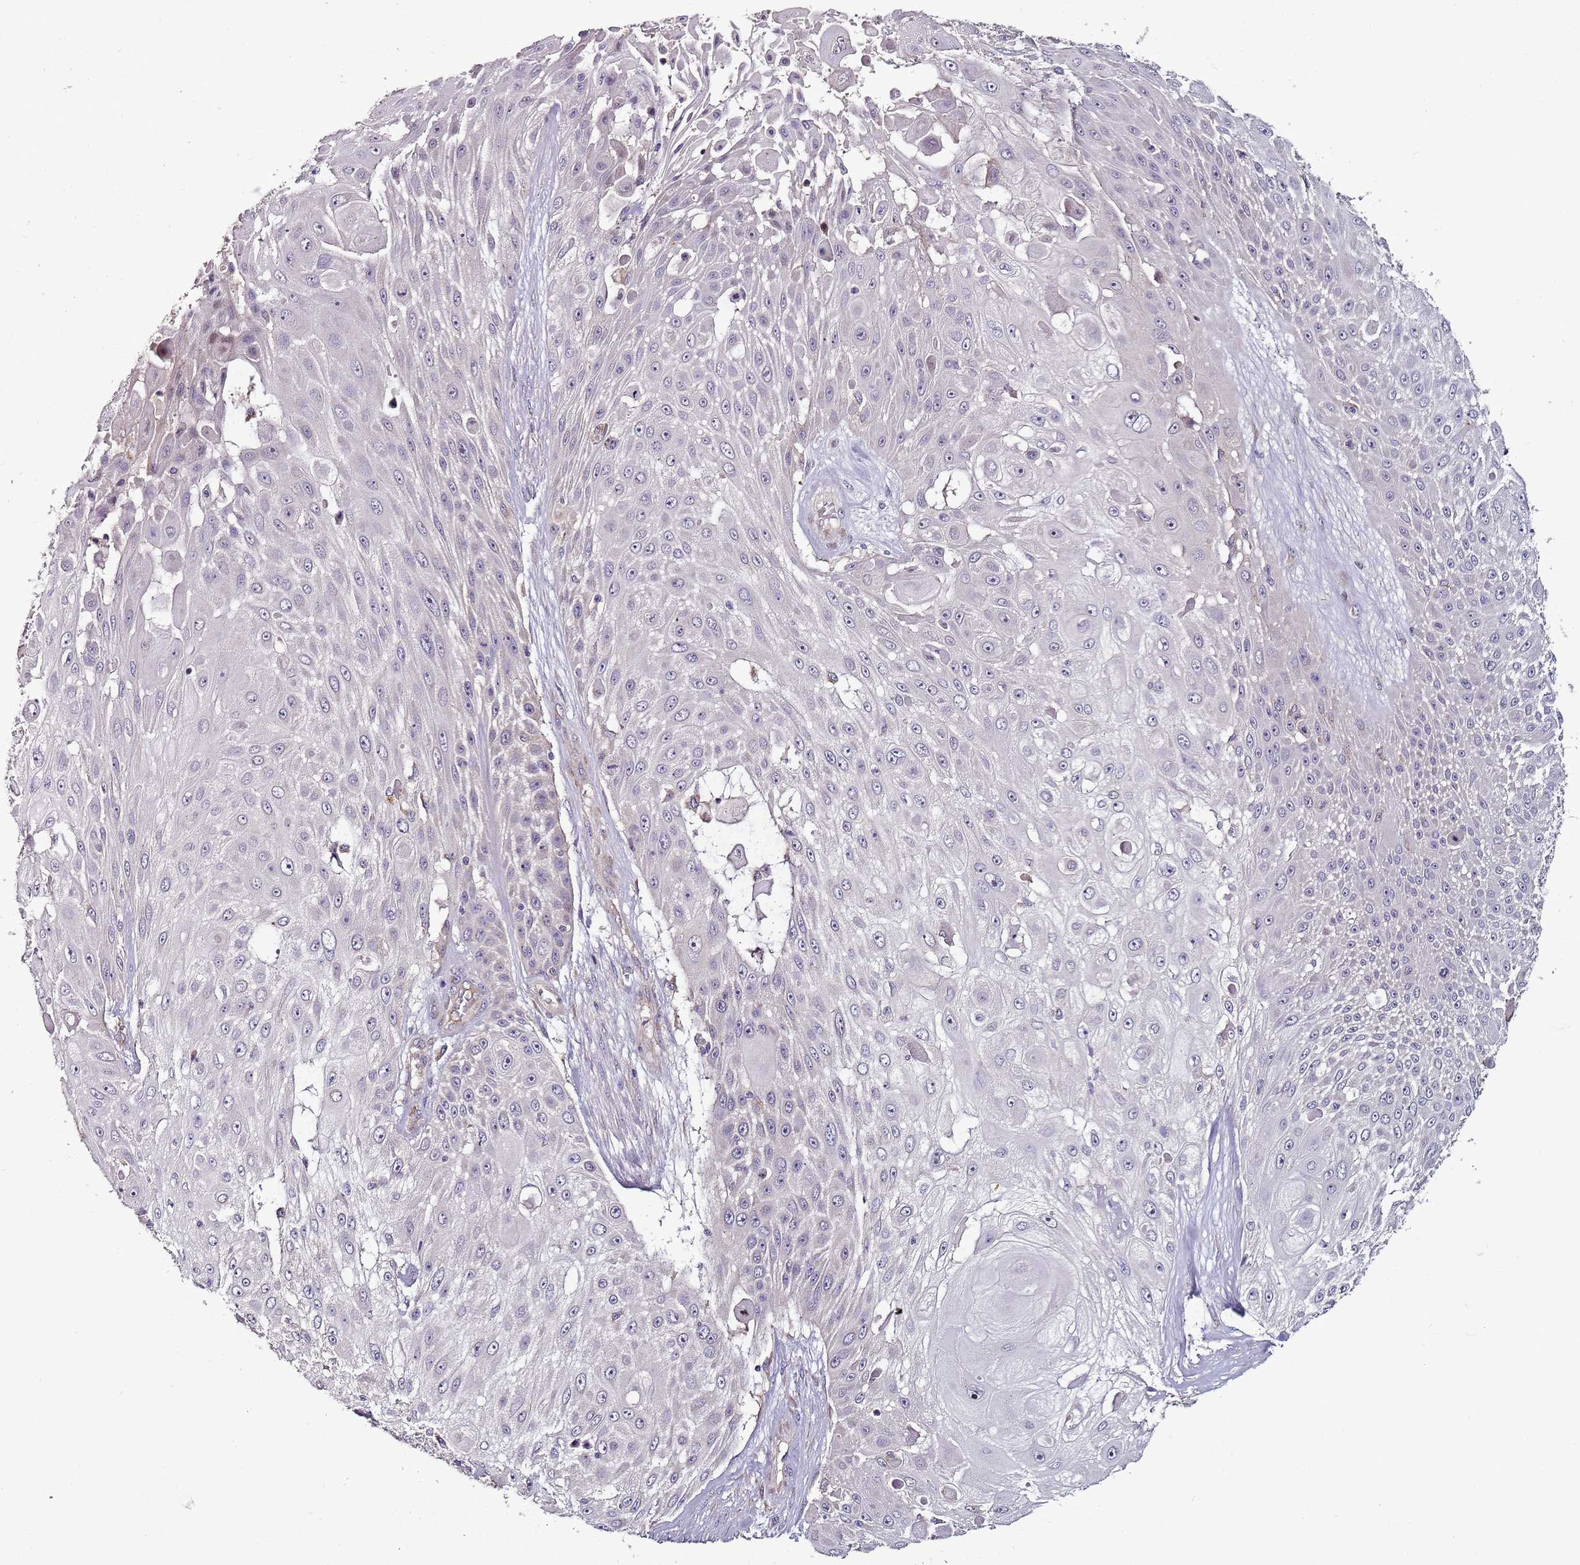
{"staining": {"intensity": "negative", "quantity": "none", "location": "none"}, "tissue": "skin cancer", "cell_type": "Tumor cells", "image_type": "cancer", "snomed": [{"axis": "morphology", "description": "Squamous cell carcinoma, NOS"}, {"axis": "topography", "description": "Skin"}], "caption": "There is no significant expression in tumor cells of skin cancer. (DAB (3,3'-diaminobenzidine) IHC visualized using brightfield microscopy, high magnification).", "gene": "FAM20A", "patient": {"sex": "female", "age": 86}}